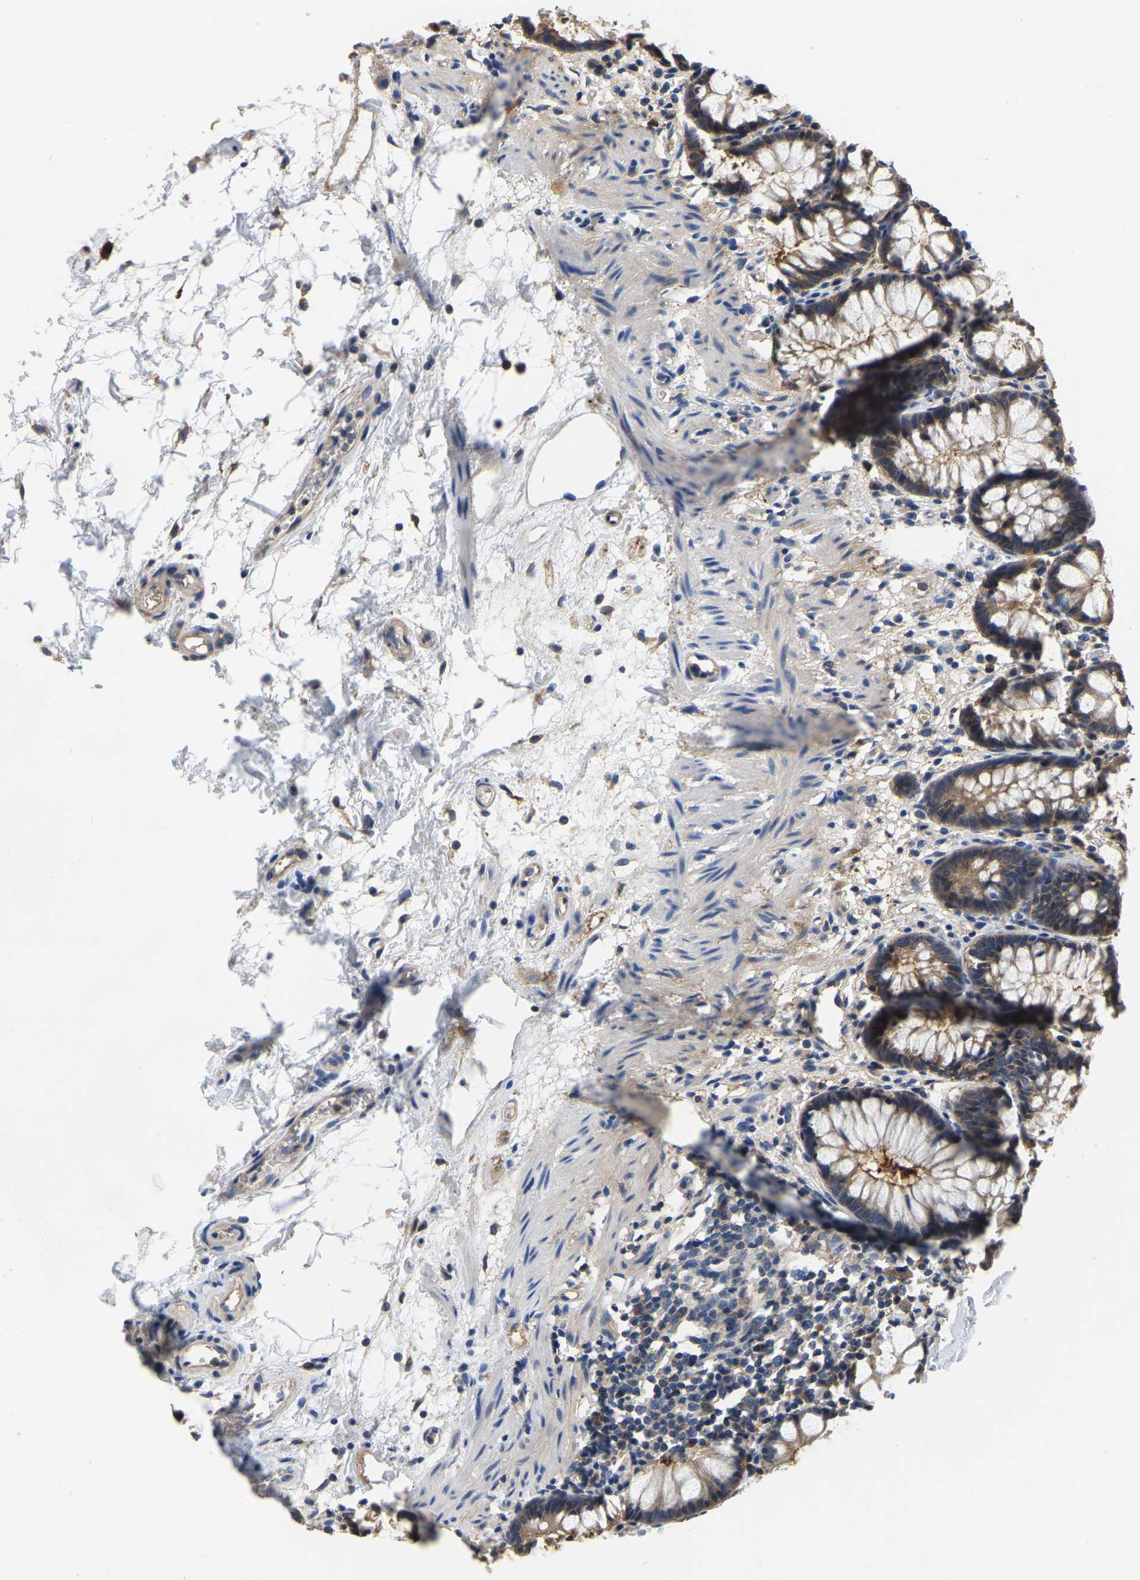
{"staining": {"intensity": "moderate", "quantity": ">75%", "location": "cytoplasmic/membranous"}, "tissue": "rectum", "cell_type": "Glandular cells", "image_type": "normal", "snomed": [{"axis": "morphology", "description": "Normal tissue, NOS"}, {"axis": "topography", "description": "Rectum"}], "caption": "Glandular cells display medium levels of moderate cytoplasmic/membranous staining in approximately >75% of cells in normal human rectum.", "gene": "GARS1", "patient": {"sex": "male", "age": 64}}